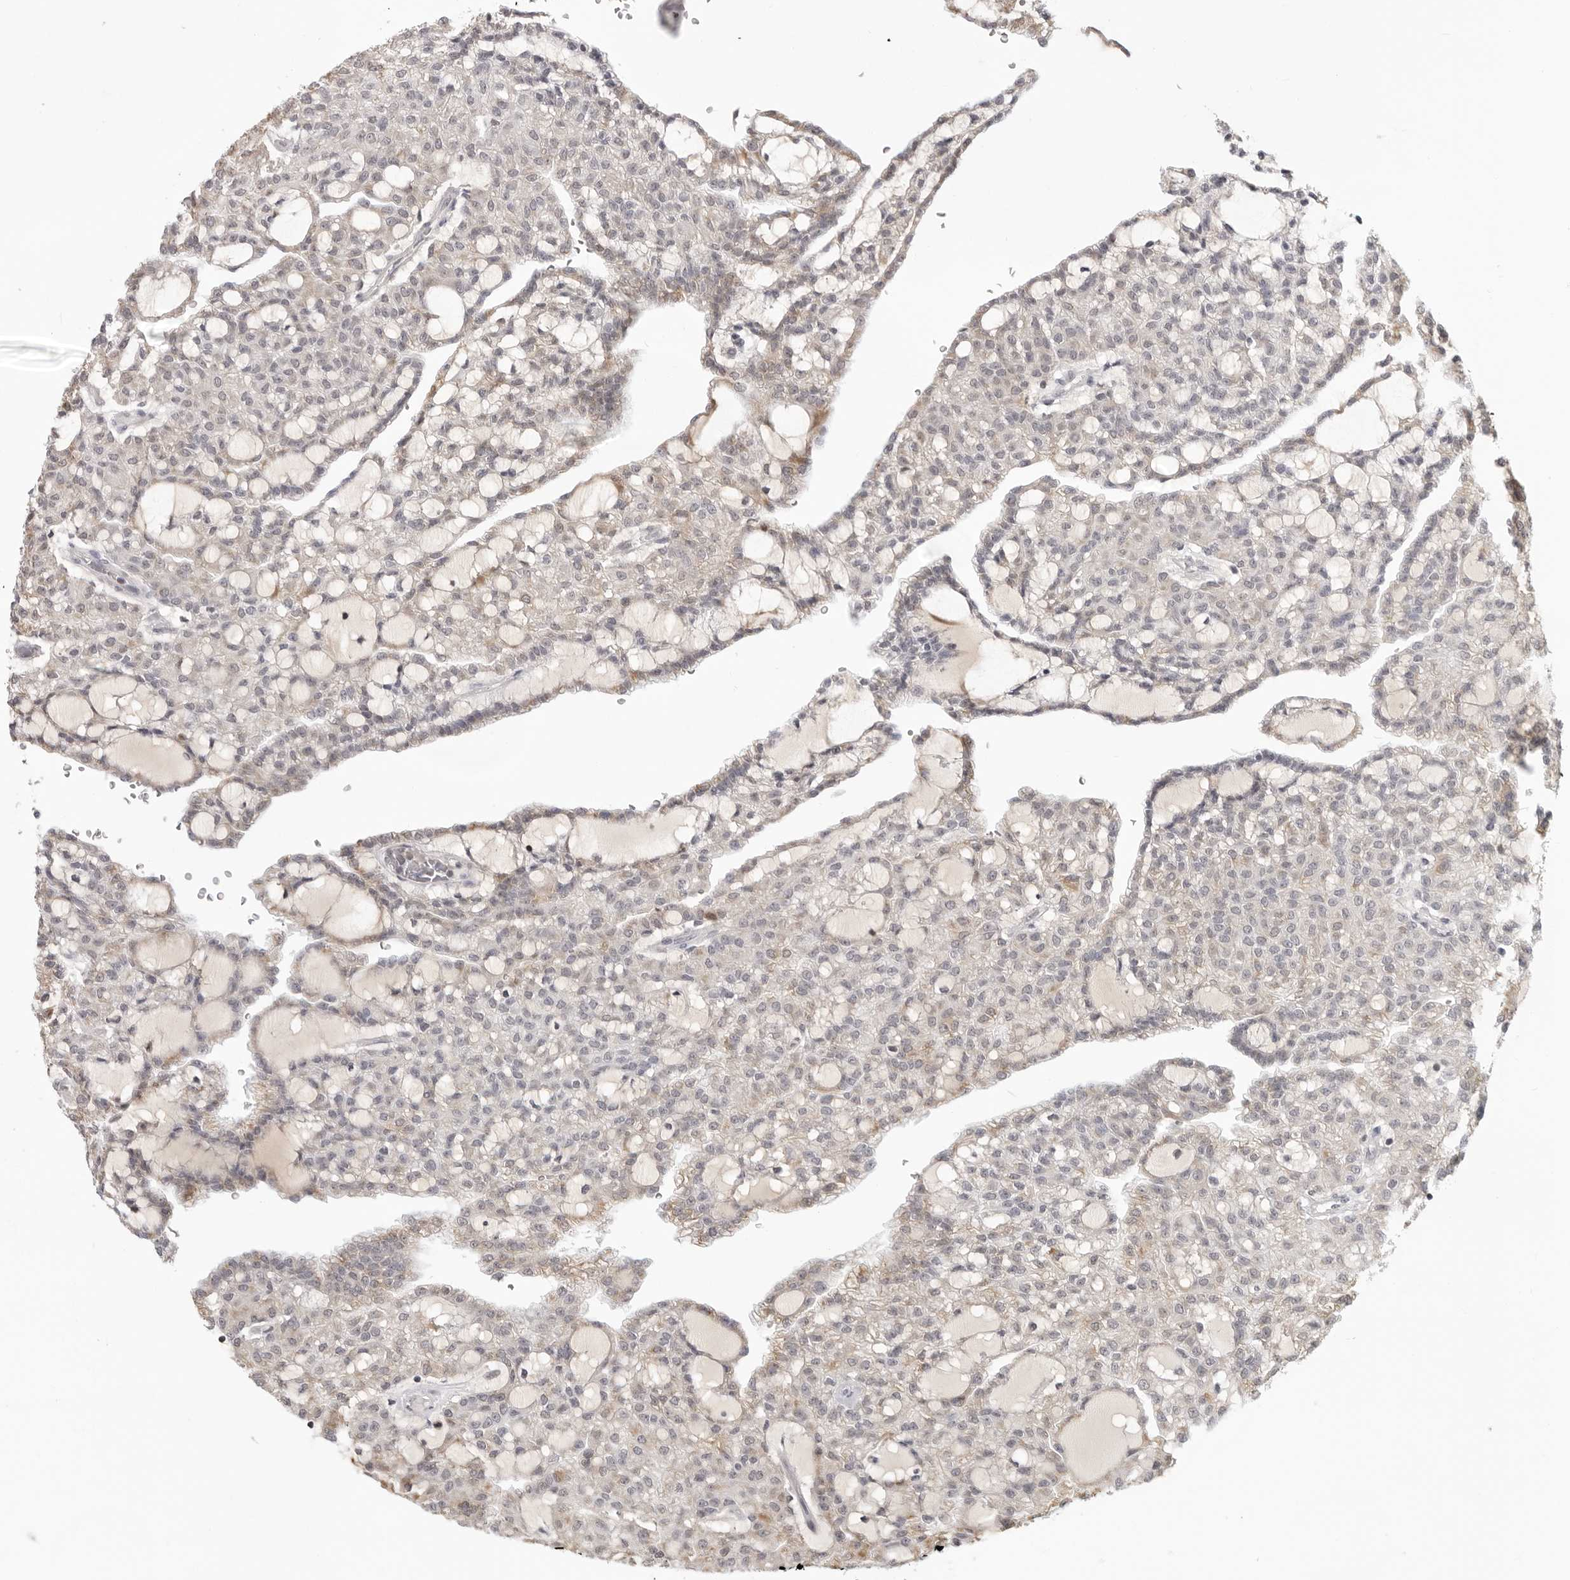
{"staining": {"intensity": "weak", "quantity": "<25%", "location": "cytoplasmic/membranous"}, "tissue": "renal cancer", "cell_type": "Tumor cells", "image_type": "cancer", "snomed": [{"axis": "morphology", "description": "Adenocarcinoma, NOS"}, {"axis": "topography", "description": "Kidney"}], "caption": "High magnification brightfield microscopy of renal adenocarcinoma stained with DAB (3,3'-diaminobenzidine) (brown) and counterstained with hematoxylin (blue): tumor cells show no significant positivity.", "gene": "ACP6", "patient": {"sex": "male", "age": 63}}